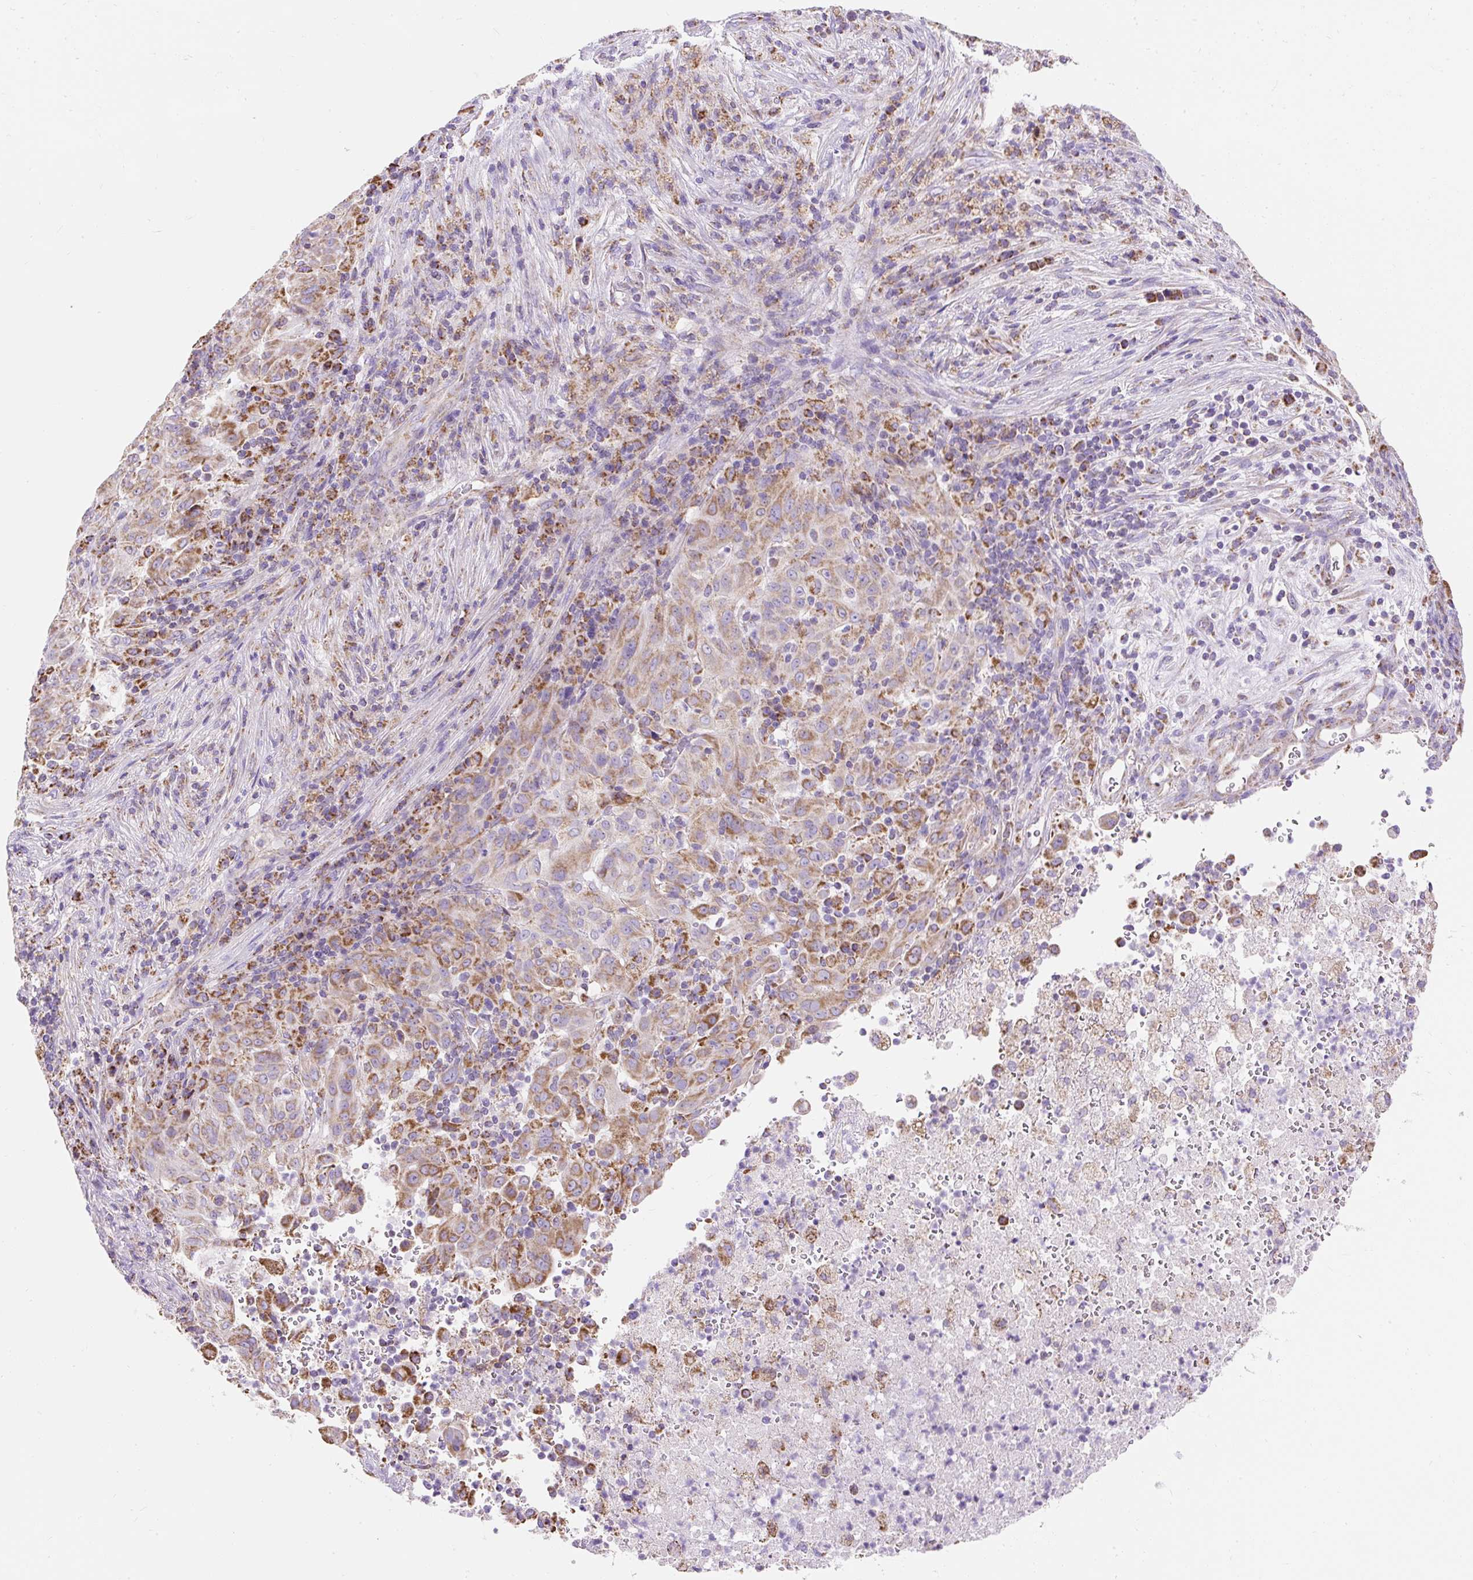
{"staining": {"intensity": "moderate", "quantity": "25%-75%", "location": "cytoplasmic/membranous"}, "tissue": "pancreatic cancer", "cell_type": "Tumor cells", "image_type": "cancer", "snomed": [{"axis": "morphology", "description": "Adenocarcinoma, NOS"}, {"axis": "topography", "description": "Pancreas"}], "caption": "Immunohistochemical staining of pancreatic adenocarcinoma reveals medium levels of moderate cytoplasmic/membranous staining in approximately 25%-75% of tumor cells.", "gene": "DAAM2", "patient": {"sex": "male", "age": 63}}